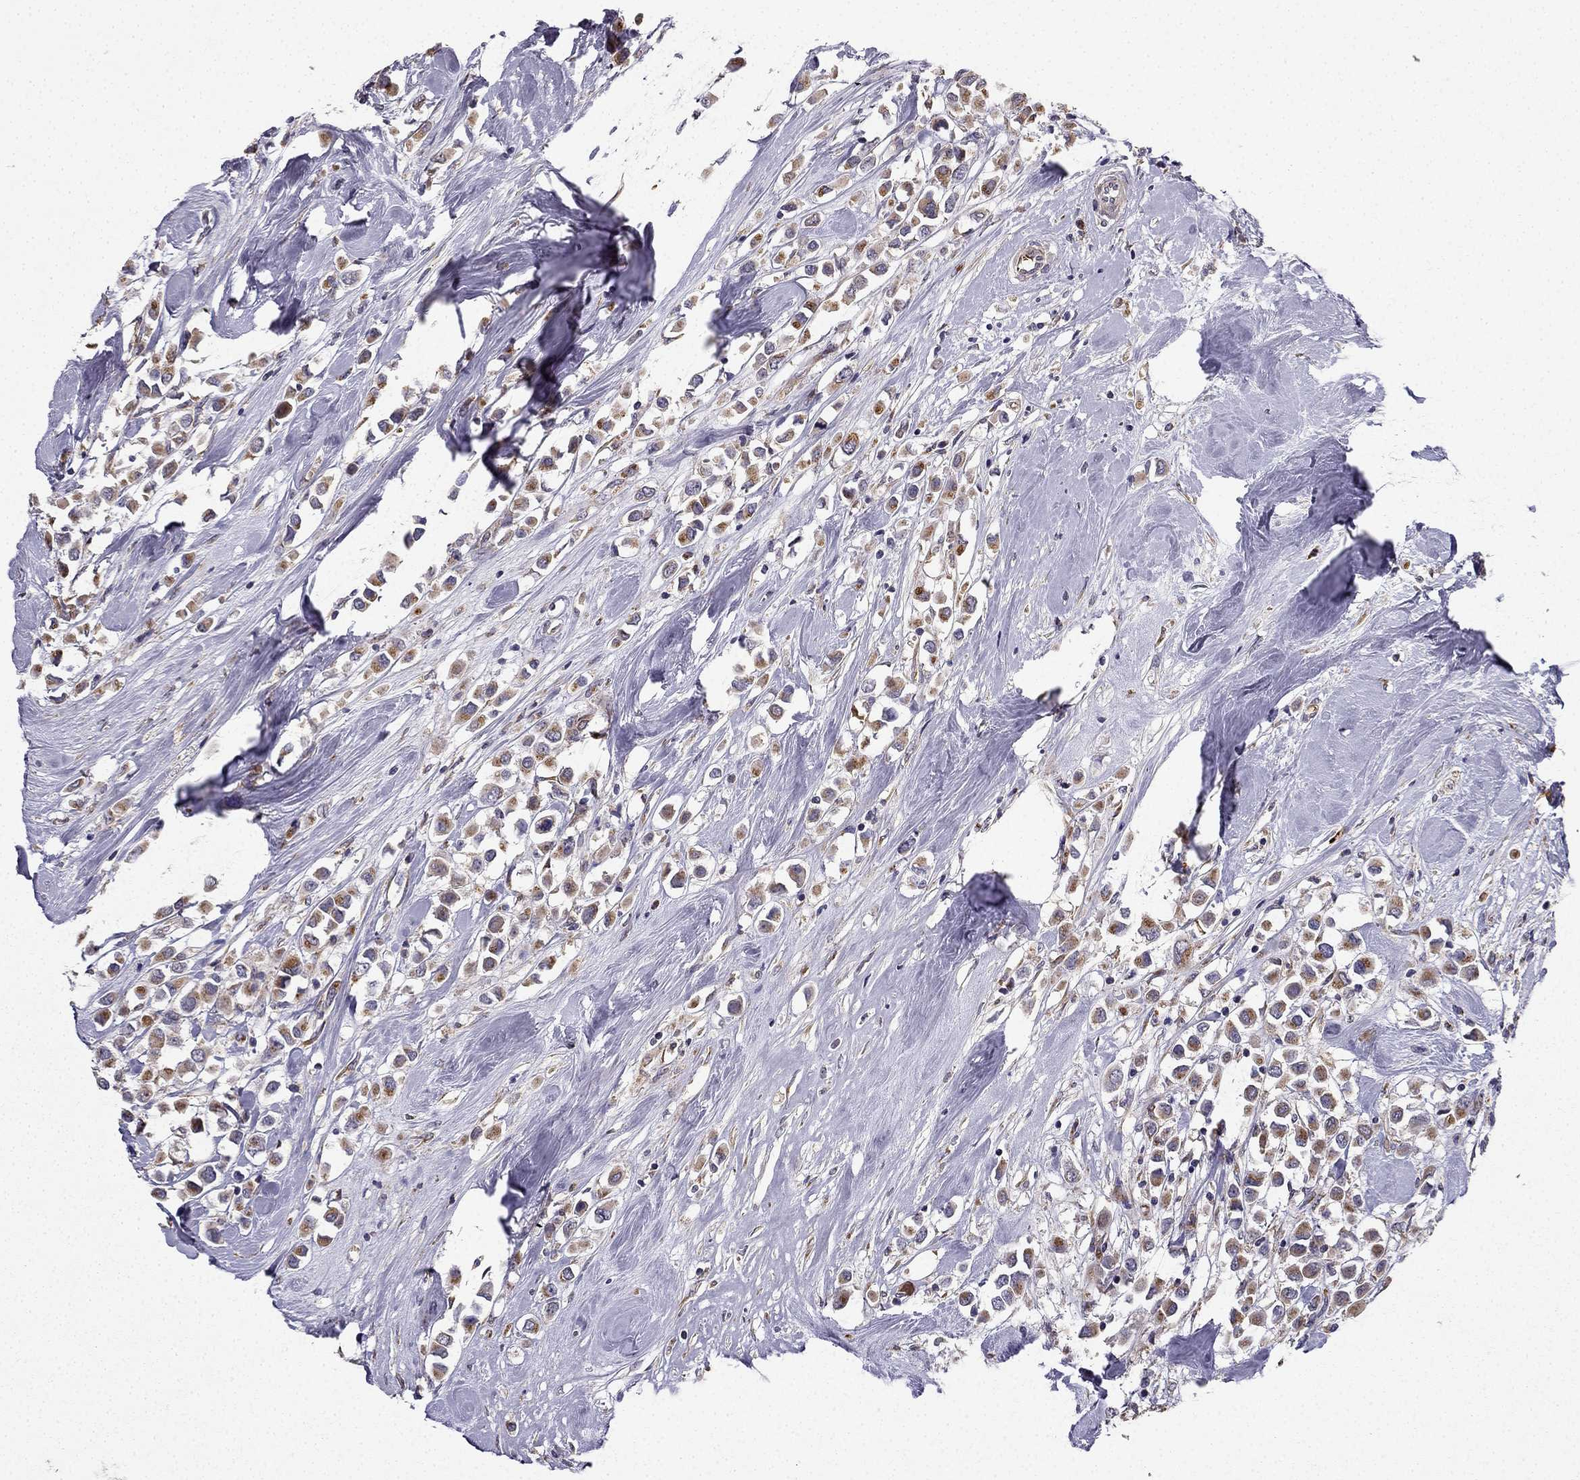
{"staining": {"intensity": "strong", "quantity": ">75%", "location": "cytoplasmic/membranous"}, "tissue": "breast cancer", "cell_type": "Tumor cells", "image_type": "cancer", "snomed": [{"axis": "morphology", "description": "Duct carcinoma"}, {"axis": "topography", "description": "Breast"}], "caption": "Protein analysis of breast cancer (invasive ductal carcinoma) tissue displays strong cytoplasmic/membranous expression in approximately >75% of tumor cells.", "gene": "B4GALT7", "patient": {"sex": "female", "age": 61}}